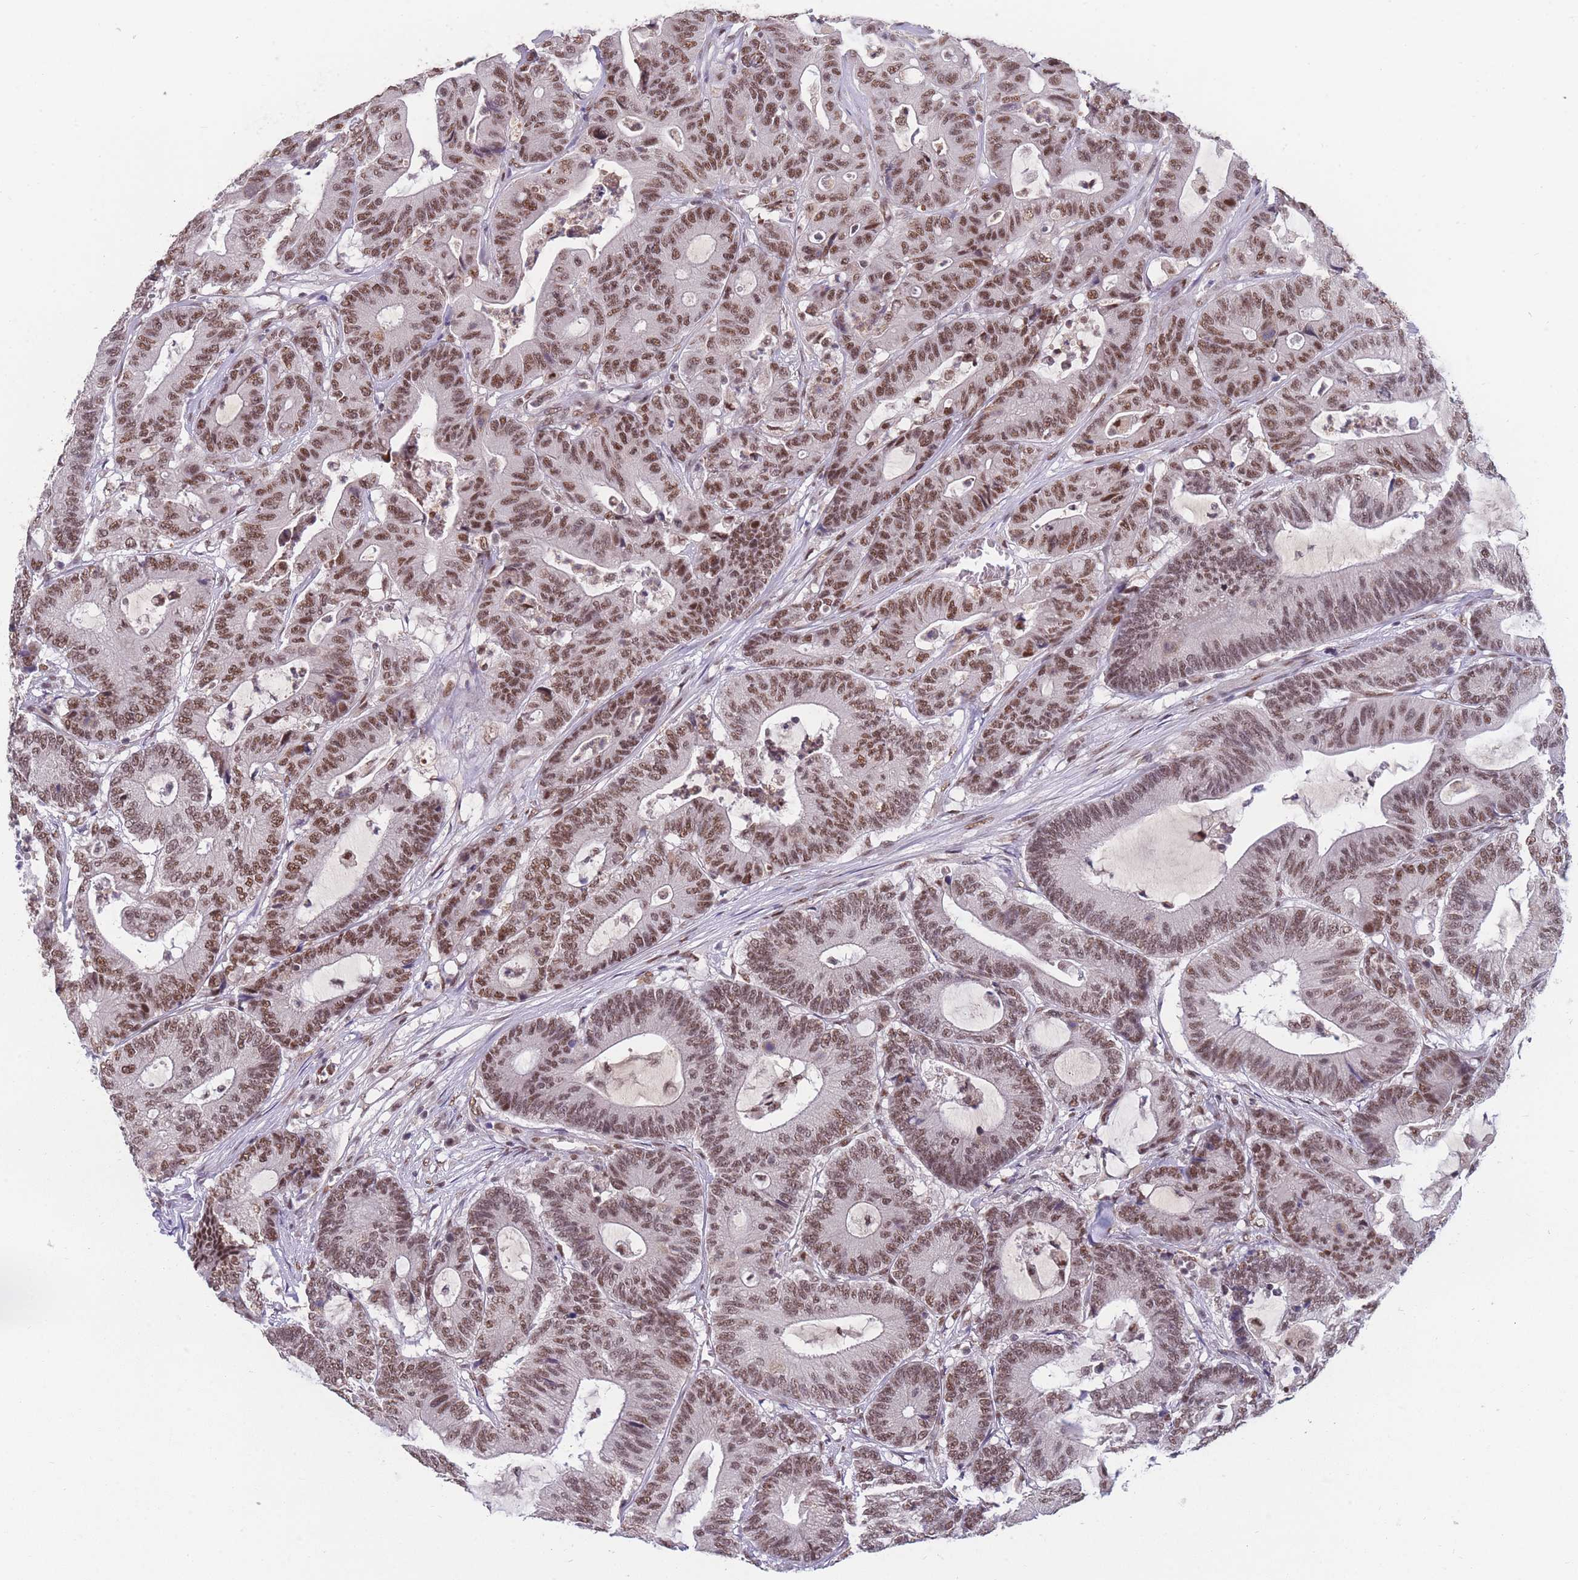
{"staining": {"intensity": "moderate", "quantity": ">75%", "location": "nuclear"}, "tissue": "colorectal cancer", "cell_type": "Tumor cells", "image_type": "cancer", "snomed": [{"axis": "morphology", "description": "Adenocarcinoma, NOS"}, {"axis": "topography", "description": "Colon"}], "caption": "Immunohistochemistry of human colorectal adenocarcinoma demonstrates medium levels of moderate nuclear staining in about >75% of tumor cells.", "gene": "SNRPA1", "patient": {"sex": "female", "age": 84}}